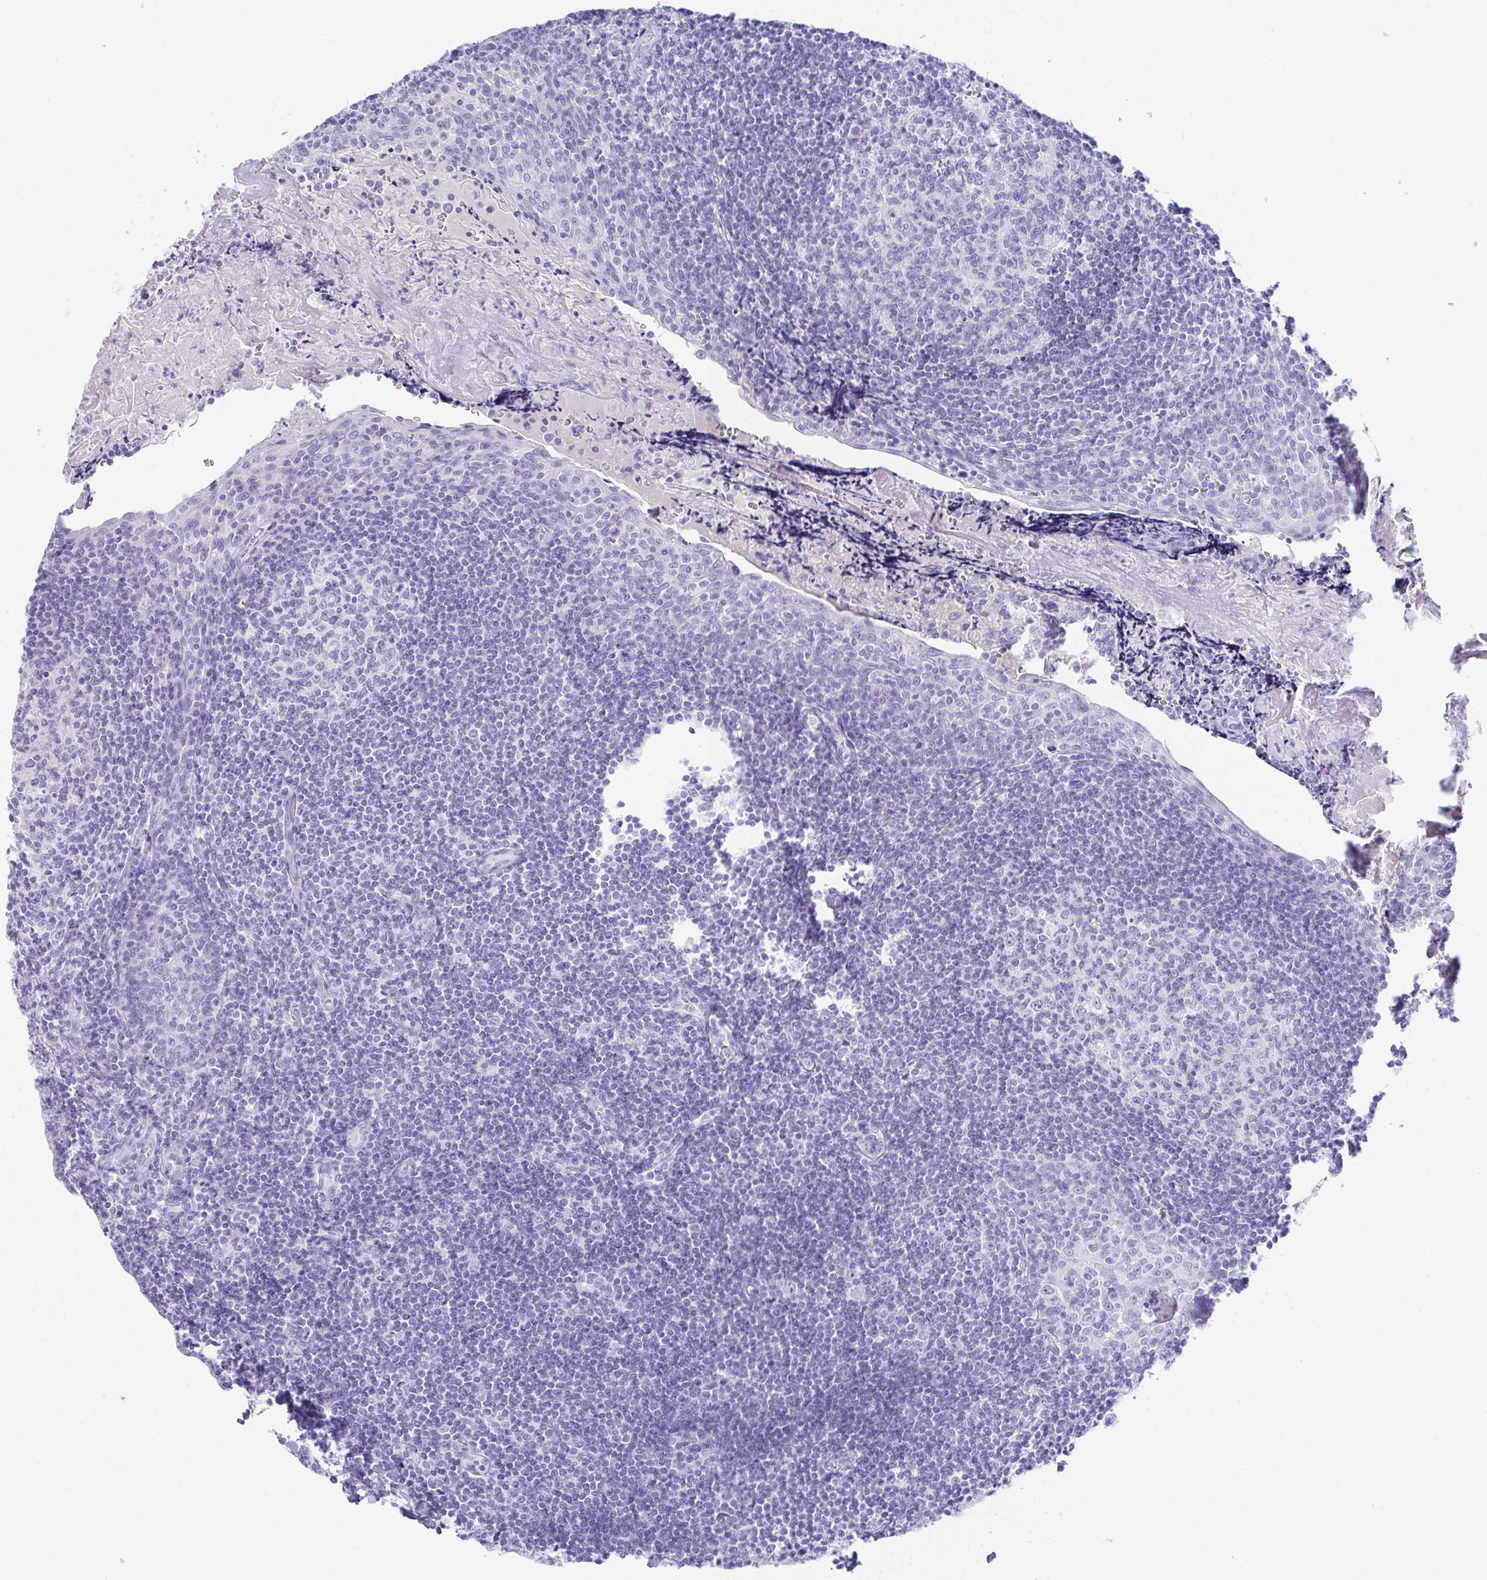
{"staining": {"intensity": "negative", "quantity": "none", "location": "none"}, "tissue": "tonsil", "cell_type": "Germinal center cells", "image_type": "normal", "snomed": [{"axis": "morphology", "description": "Normal tissue, NOS"}, {"axis": "morphology", "description": "Inflammation, NOS"}, {"axis": "topography", "description": "Tonsil"}], "caption": "Immunohistochemistry of normal human tonsil reveals no staining in germinal center cells.", "gene": "DPEP3", "patient": {"sex": "female", "age": 31}}